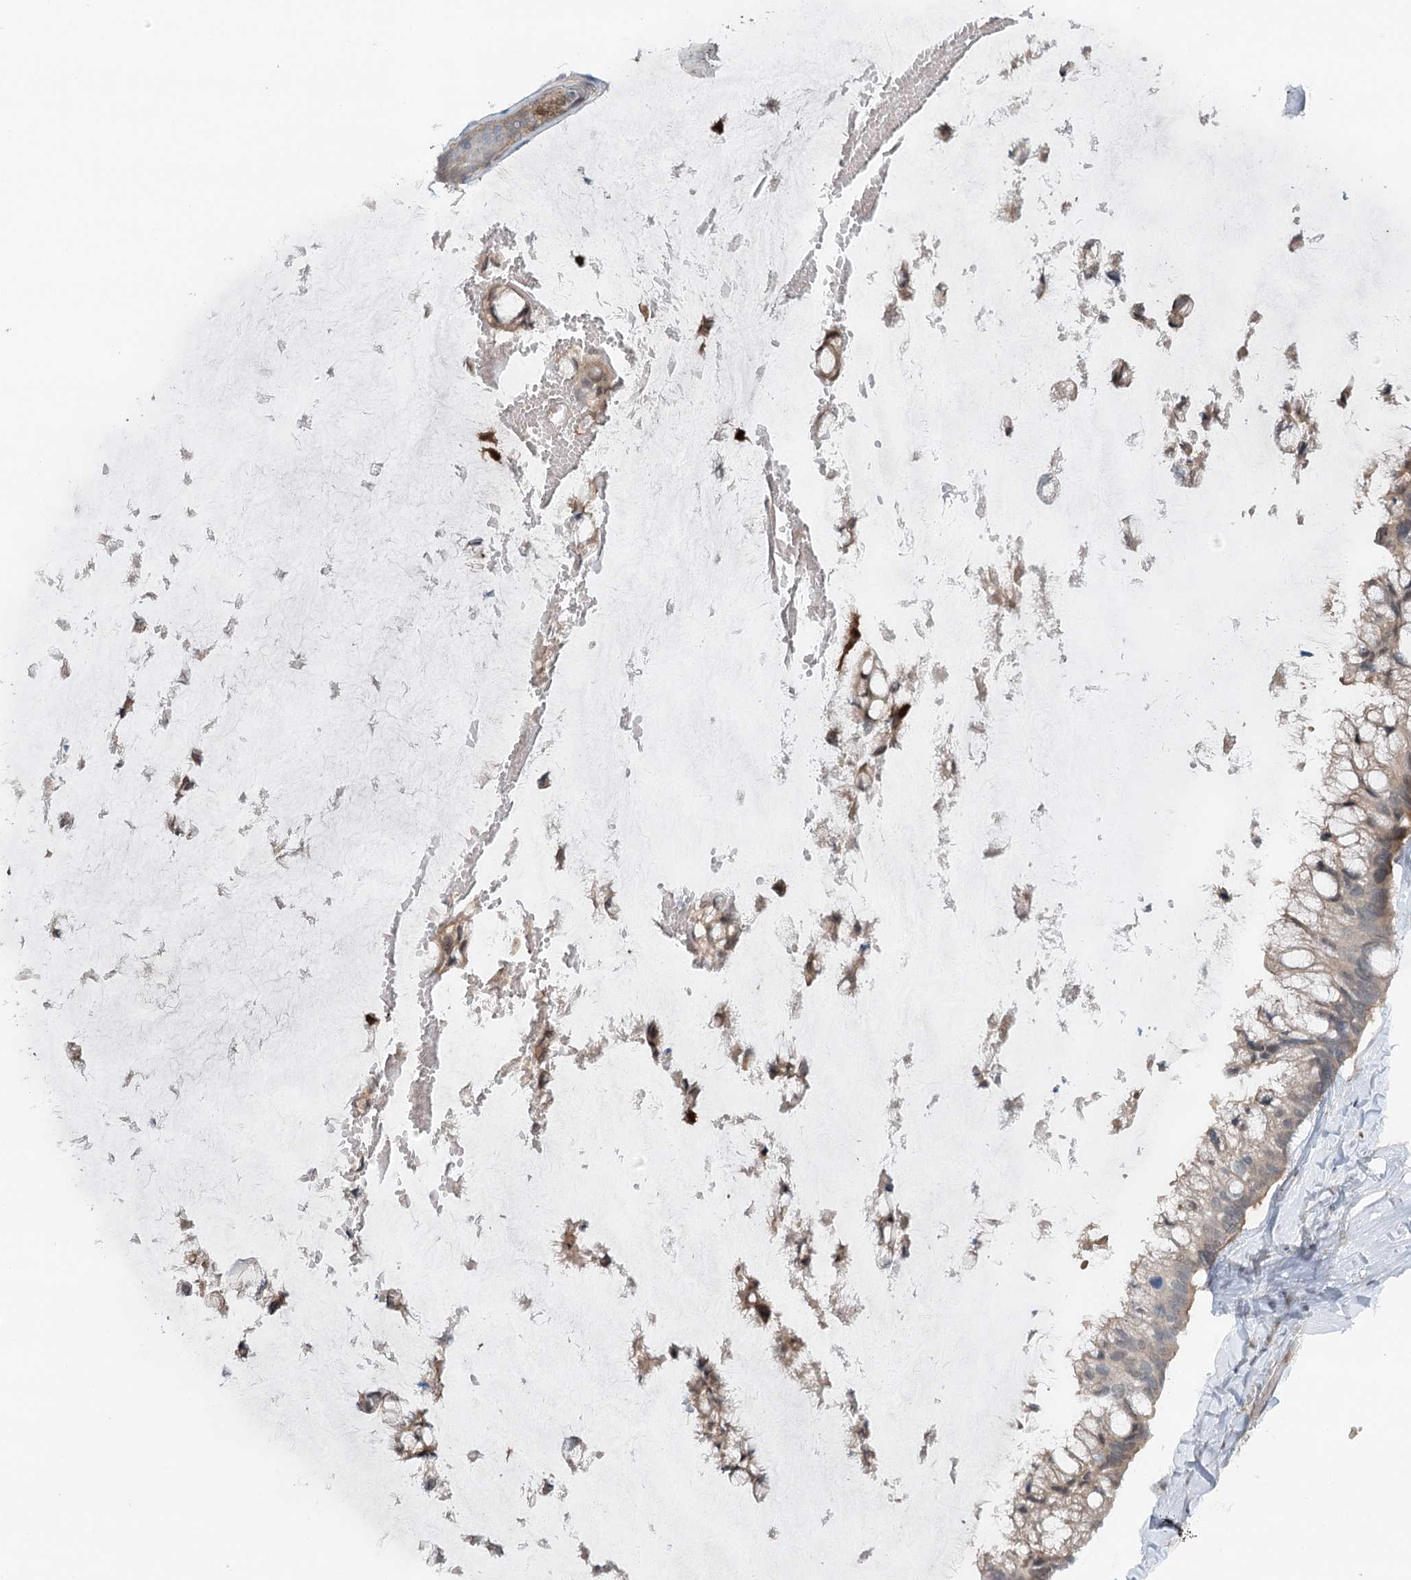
{"staining": {"intensity": "weak", "quantity": "<25%", "location": "cytoplasmic/membranous,nuclear"}, "tissue": "ovarian cancer", "cell_type": "Tumor cells", "image_type": "cancer", "snomed": [{"axis": "morphology", "description": "Cystadenocarcinoma, mucinous, NOS"}, {"axis": "topography", "description": "Ovary"}], "caption": "Immunohistochemistry (IHC) of ovarian cancer displays no positivity in tumor cells.", "gene": "GBE1", "patient": {"sex": "female", "age": 39}}